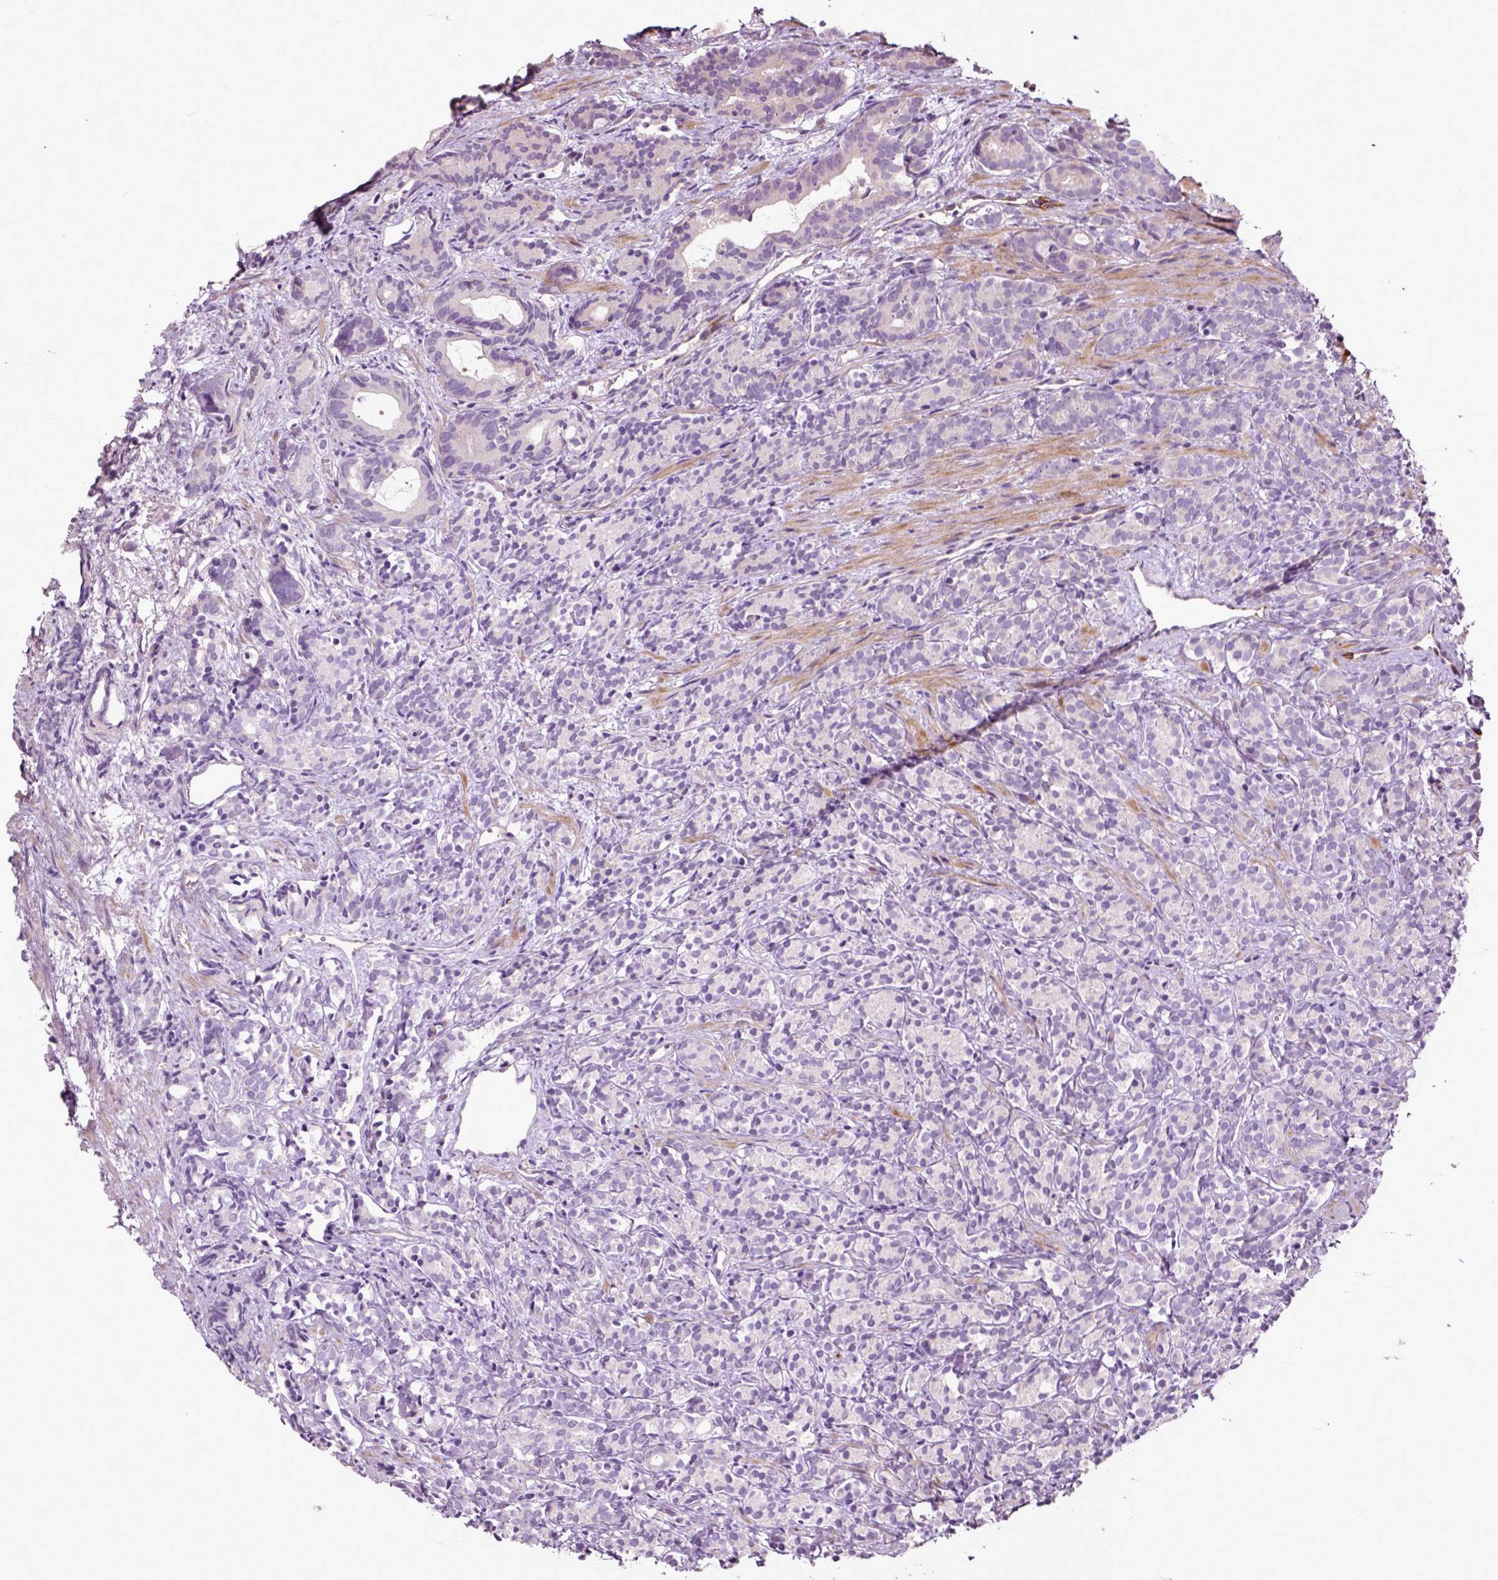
{"staining": {"intensity": "negative", "quantity": "none", "location": "none"}, "tissue": "prostate cancer", "cell_type": "Tumor cells", "image_type": "cancer", "snomed": [{"axis": "morphology", "description": "Adenocarcinoma, High grade"}, {"axis": "topography", "description": "Prostate"}], "caption": "Tumor cells are negative for protein expression in human prostate high-grade adenocarcinoma. The staining was performed using DAB (3,3'-diaminobenzidine) to visualize the protein expression in brown, while the nuclei were stained in blue with hematoxylin (Magnification: 20x).", "gene": "PKP3", "patient": {"sex": "male", "age": 84}}